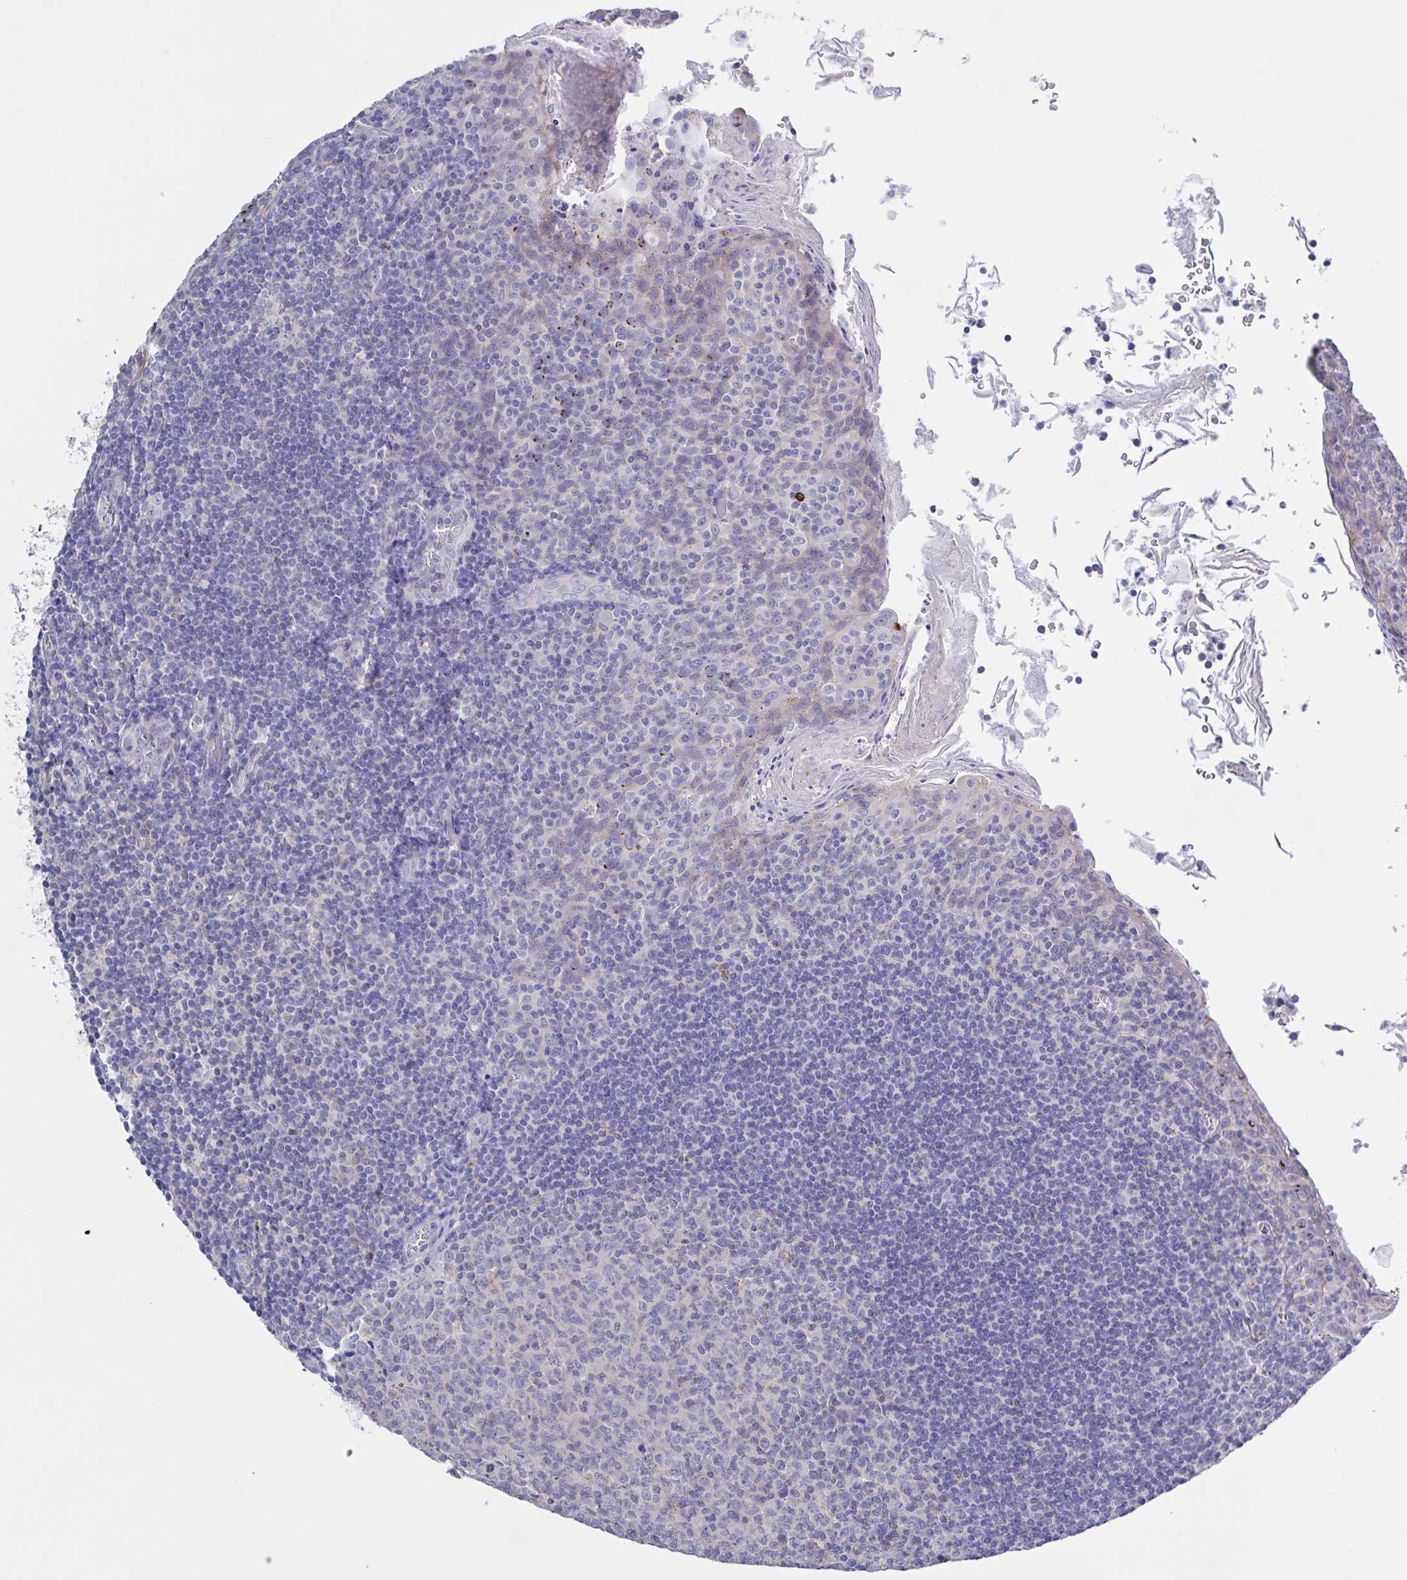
{"staining": {"intensity": "negative", "quantity": "none", "location": "none"}, "tissue": "tonsil", "cell_type": "Germinal center cells", "image_type": "normal", "snomed": [{"axis": "morphology", "description": "Normal tissue, NOS"}, {"axis": "topography", "description": "Tonsil"}], "caption": "A high-resolution photomicrograph shows immunohistochemistry staining of unremarkable tonsil, which reveals no significant positivity in germinal center cells.", "gene": "CHMP5", "patient": {"sex": "male", "age": 27}}